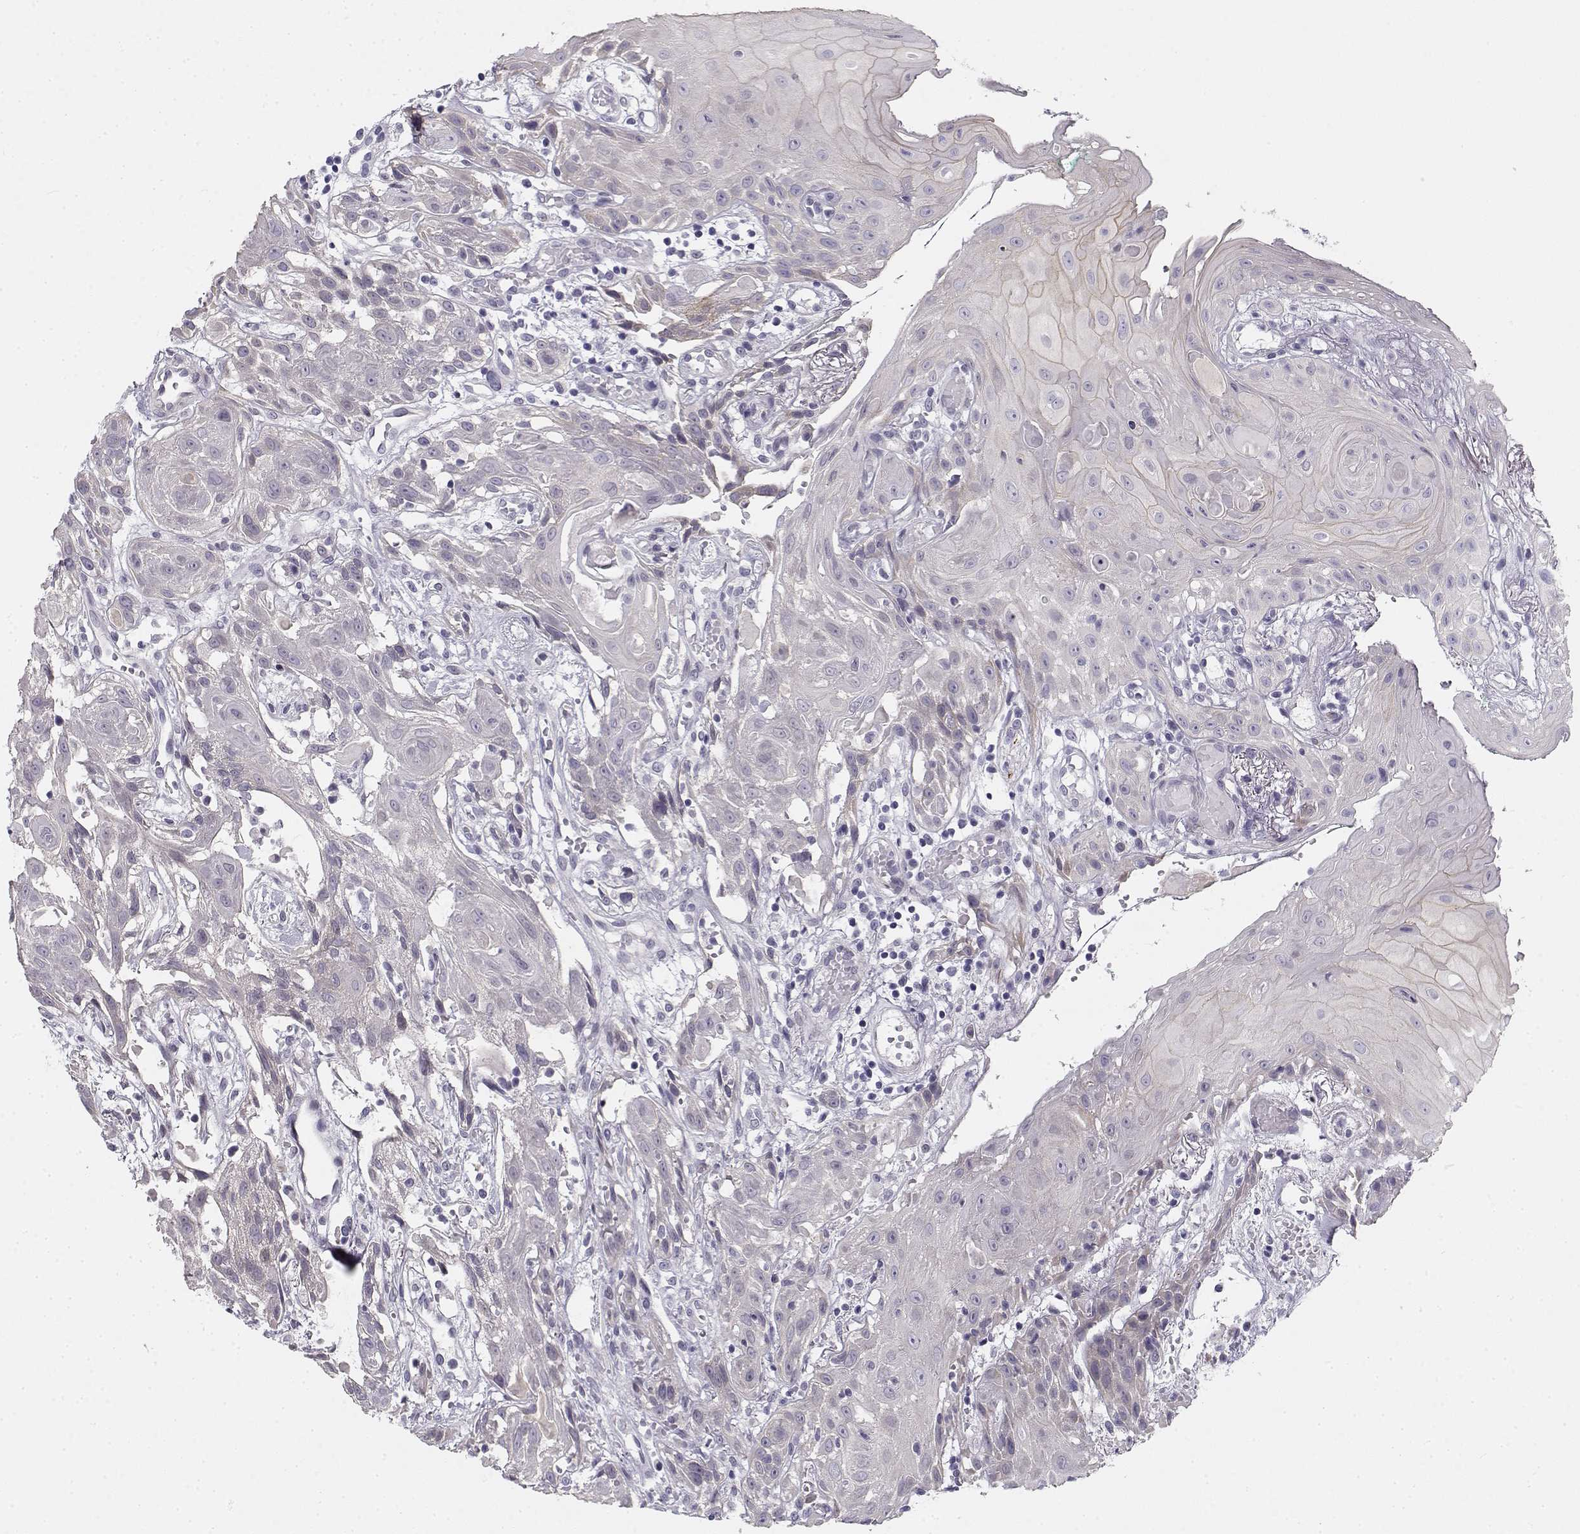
{"staining": {"intensity": "negative", "quantity": "none", "location": "none"}, "tissue": "head and neck cancer", "cell_type": "Tumor cells", "image_type": "cancer", "snomed": [{"axis": "morphology", "description": "Normal tissue, NOS"}, {"axis": "morphology", "description": "Squamous cell carcinoma, NOS"}, {"axis": "topography", "description": "Oral tissue"}, {"axis": "topography", "description": "Salivary gland"}, {"axis": "topography", "description": "Head-Neck"}], "caption": "This micrograph is of head and neck cancer stained with immunohistochemistry (IHC) to label a protein in brown with the nuclei are counter-stained blue. There is no expression in tumor cells.", "gene": "CREB3L3", "patient": {"sex": "female", "age": 62}}